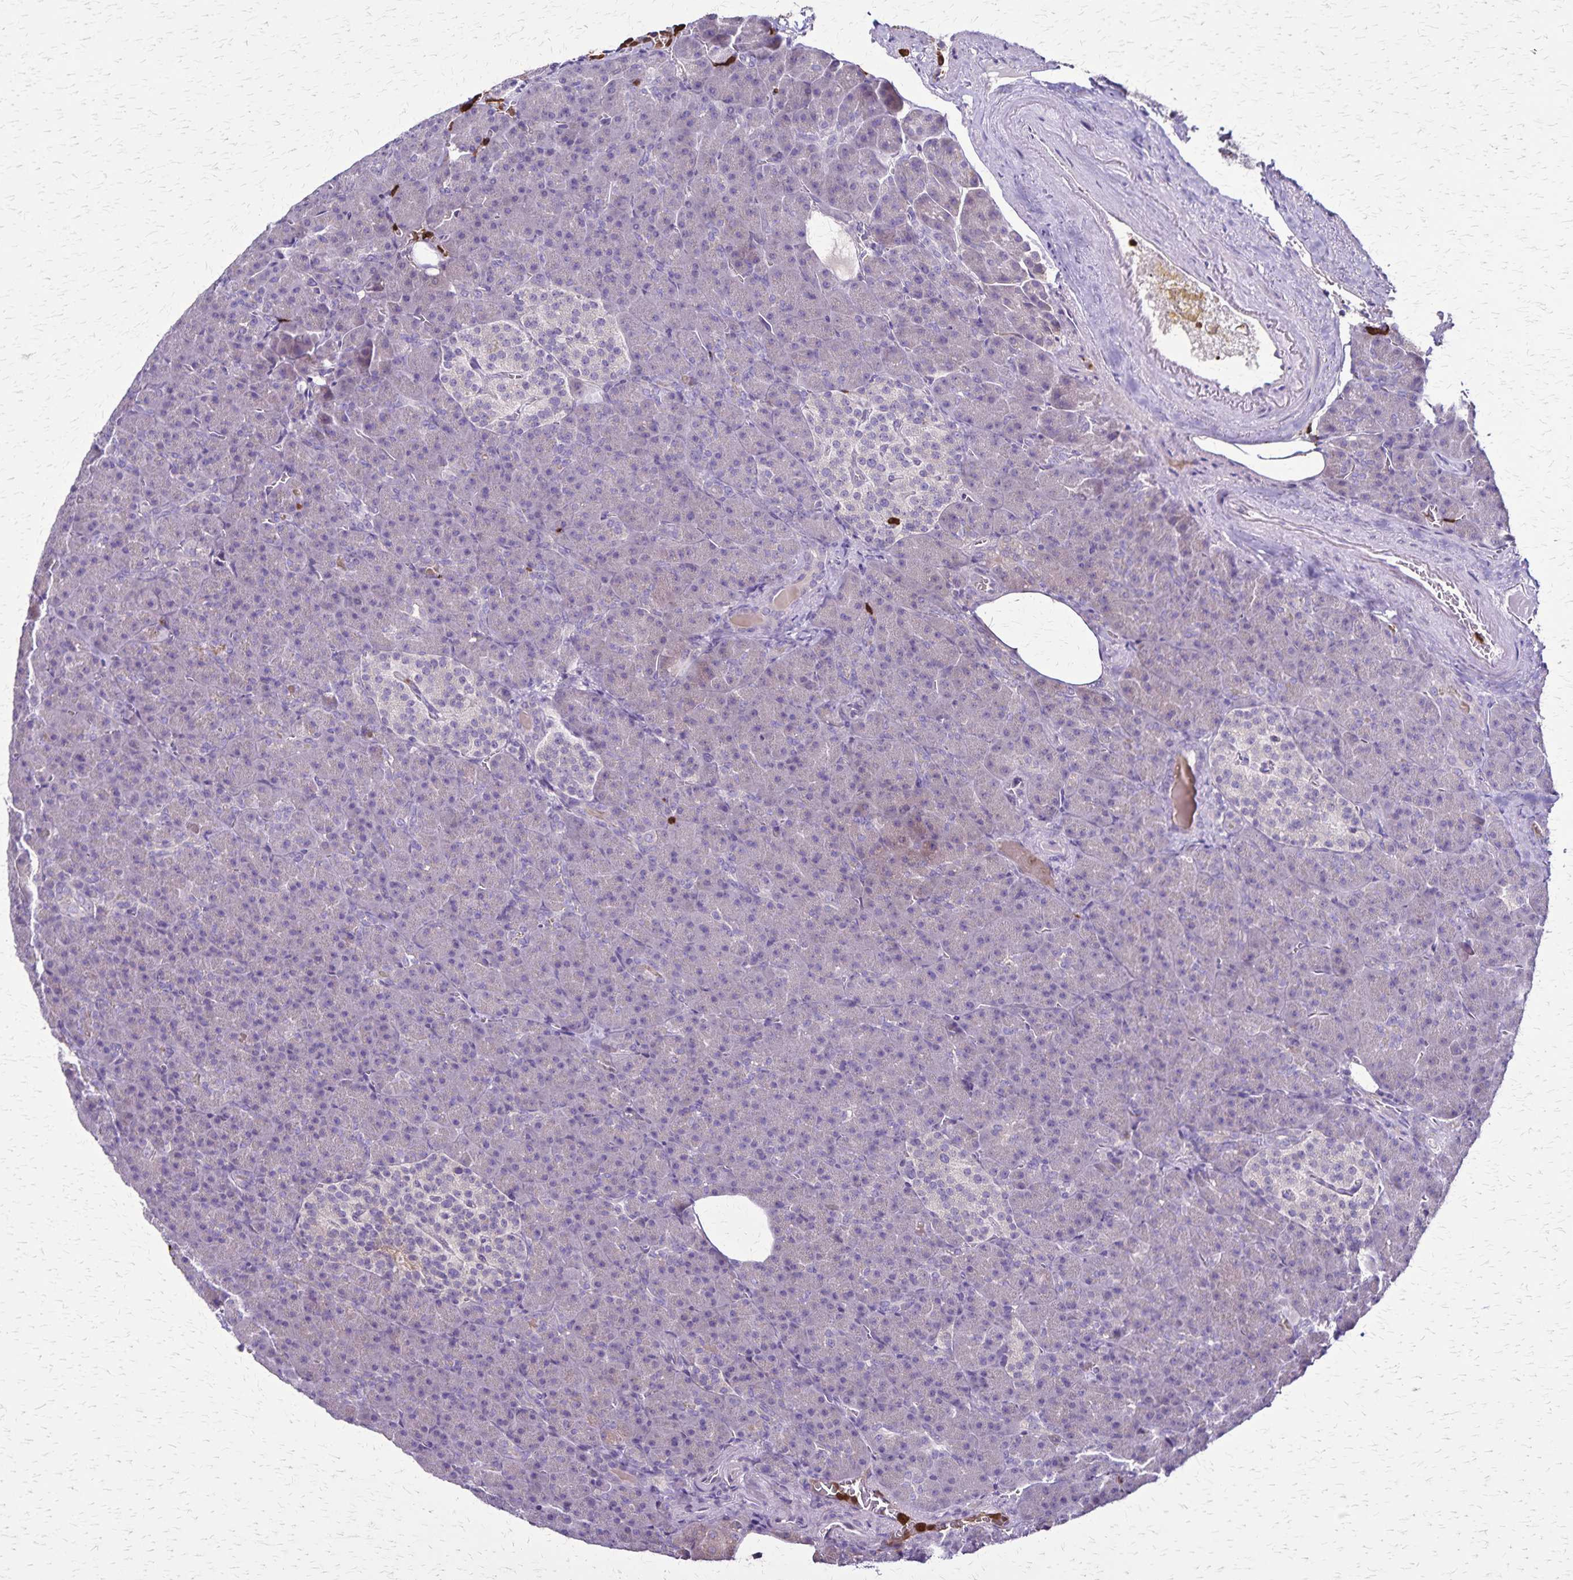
{"staining": {"intensity": "negative", "quantity": "none", "location": "none"}, "tissue": "pancreas", "cell_type": "Exocrine glandular cells", "image_type": "normal", "snomed": [{"axis": "morphology", "description": "Normal tissue, NOS"}, {"axis": "topography", "description": "Pancreas"}], "caption": "Immunohistochemistry histopathology image of unremarkable human pancreas stained for a protein (brown), which exhibits no staining in exocrine glandular cells. Nuclei are stained in blue.", "gene": "ULBP3", "patient": {"sex": "female", "age": 74}}